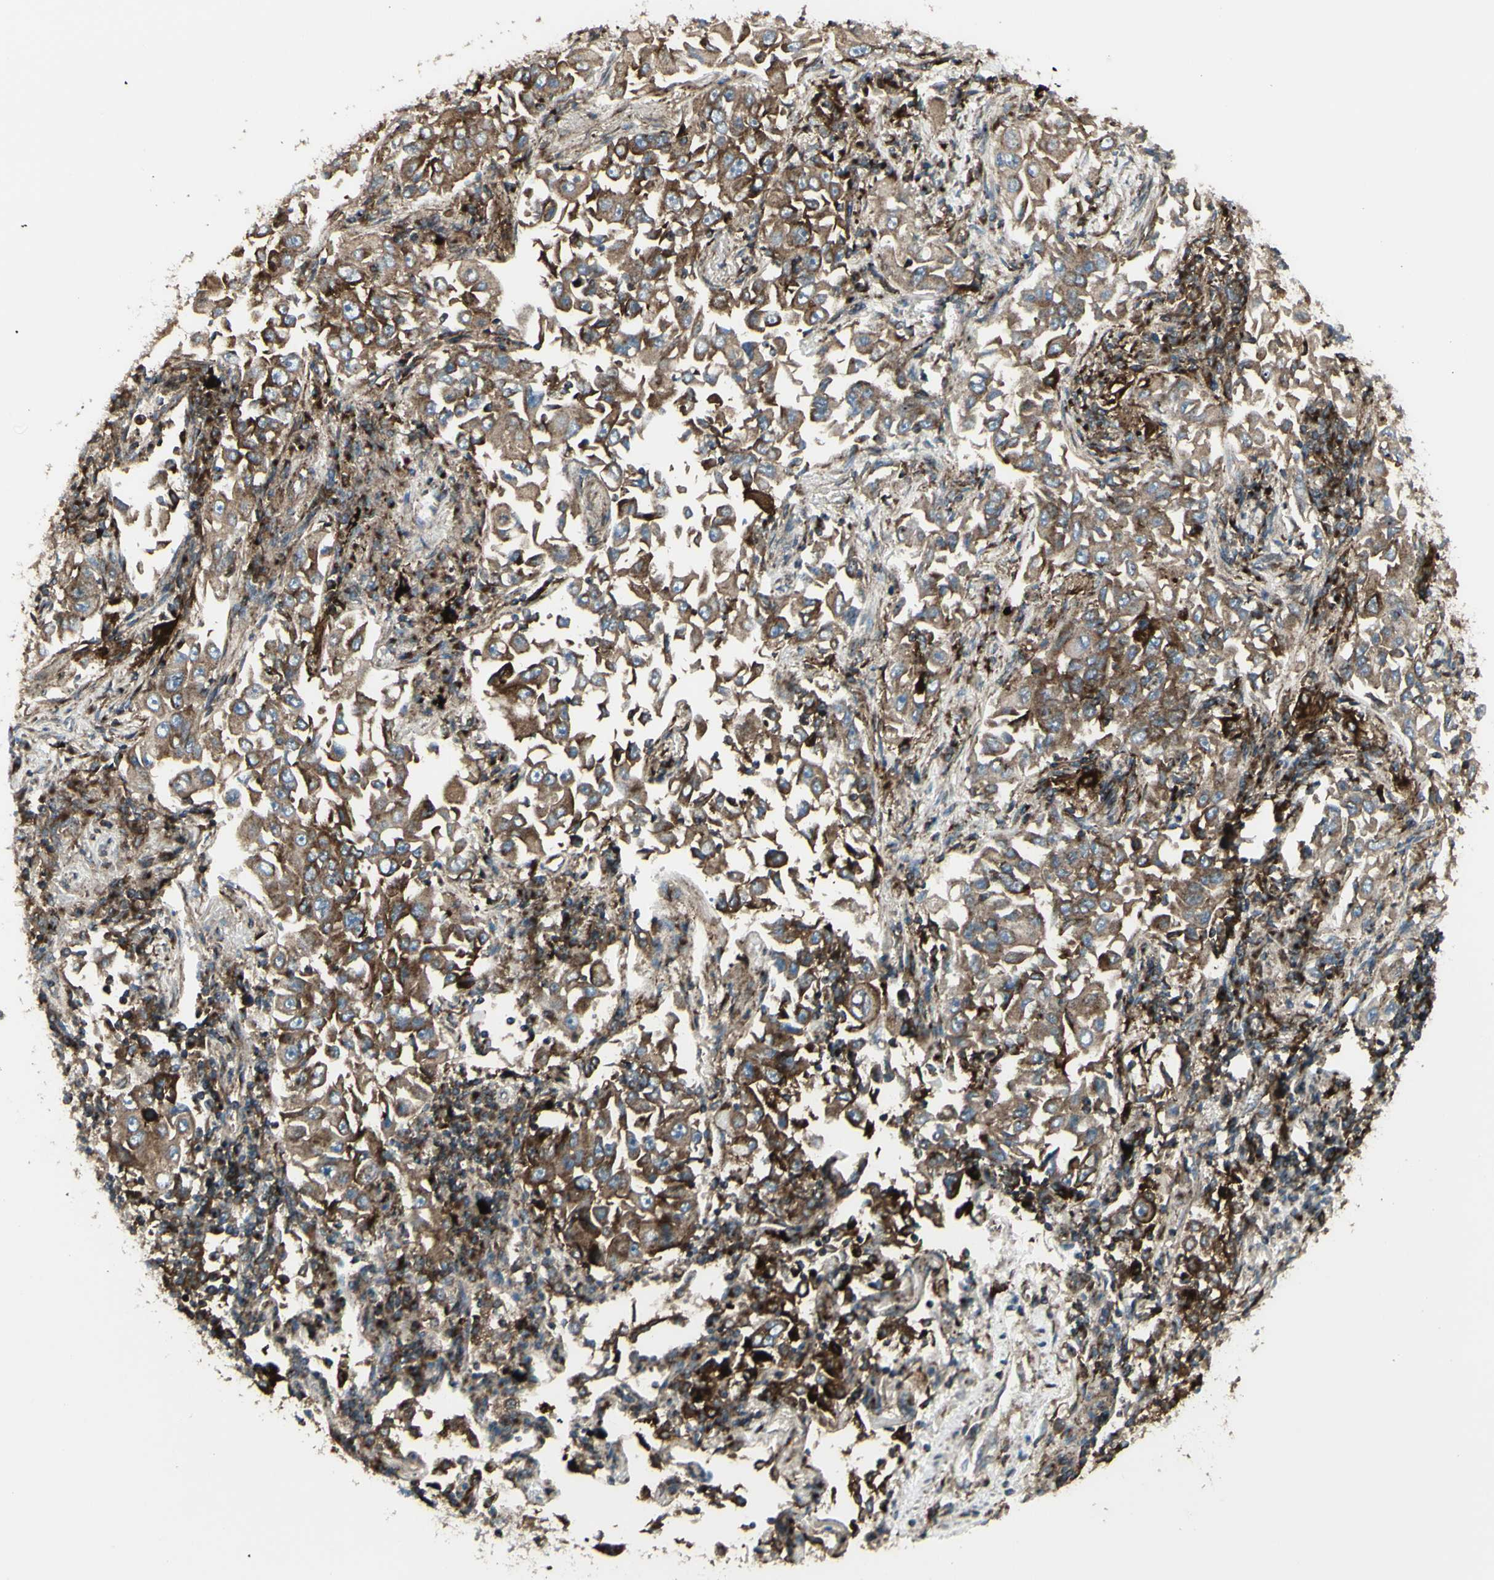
{"staining": {"intensity": "moderate", "quantity": ">75%", "location": "cytoplasmic/membranous"}, "tissue": "lung cancer", "cell_type": "Tumor cells", "image_type": "cancer", "snomed": [{"axis": "morphology", "description": "Adenocarcinoma, NOS"}, {"axis": "topography", "description": "Lung"}], "caption": "The image exhibits a brown stain indicating the presence of a protein in the cytoplasmic/membranous of tumor cells in lung adenocarcinoma. Using DAB (3,3'-diaminobenzidine) (brown) and hematoxylin (blue) stains, captured at high magnification using brightfield microscopy.", "gene": "NAPA", "patient": {"sex": "male", "age": 84}}